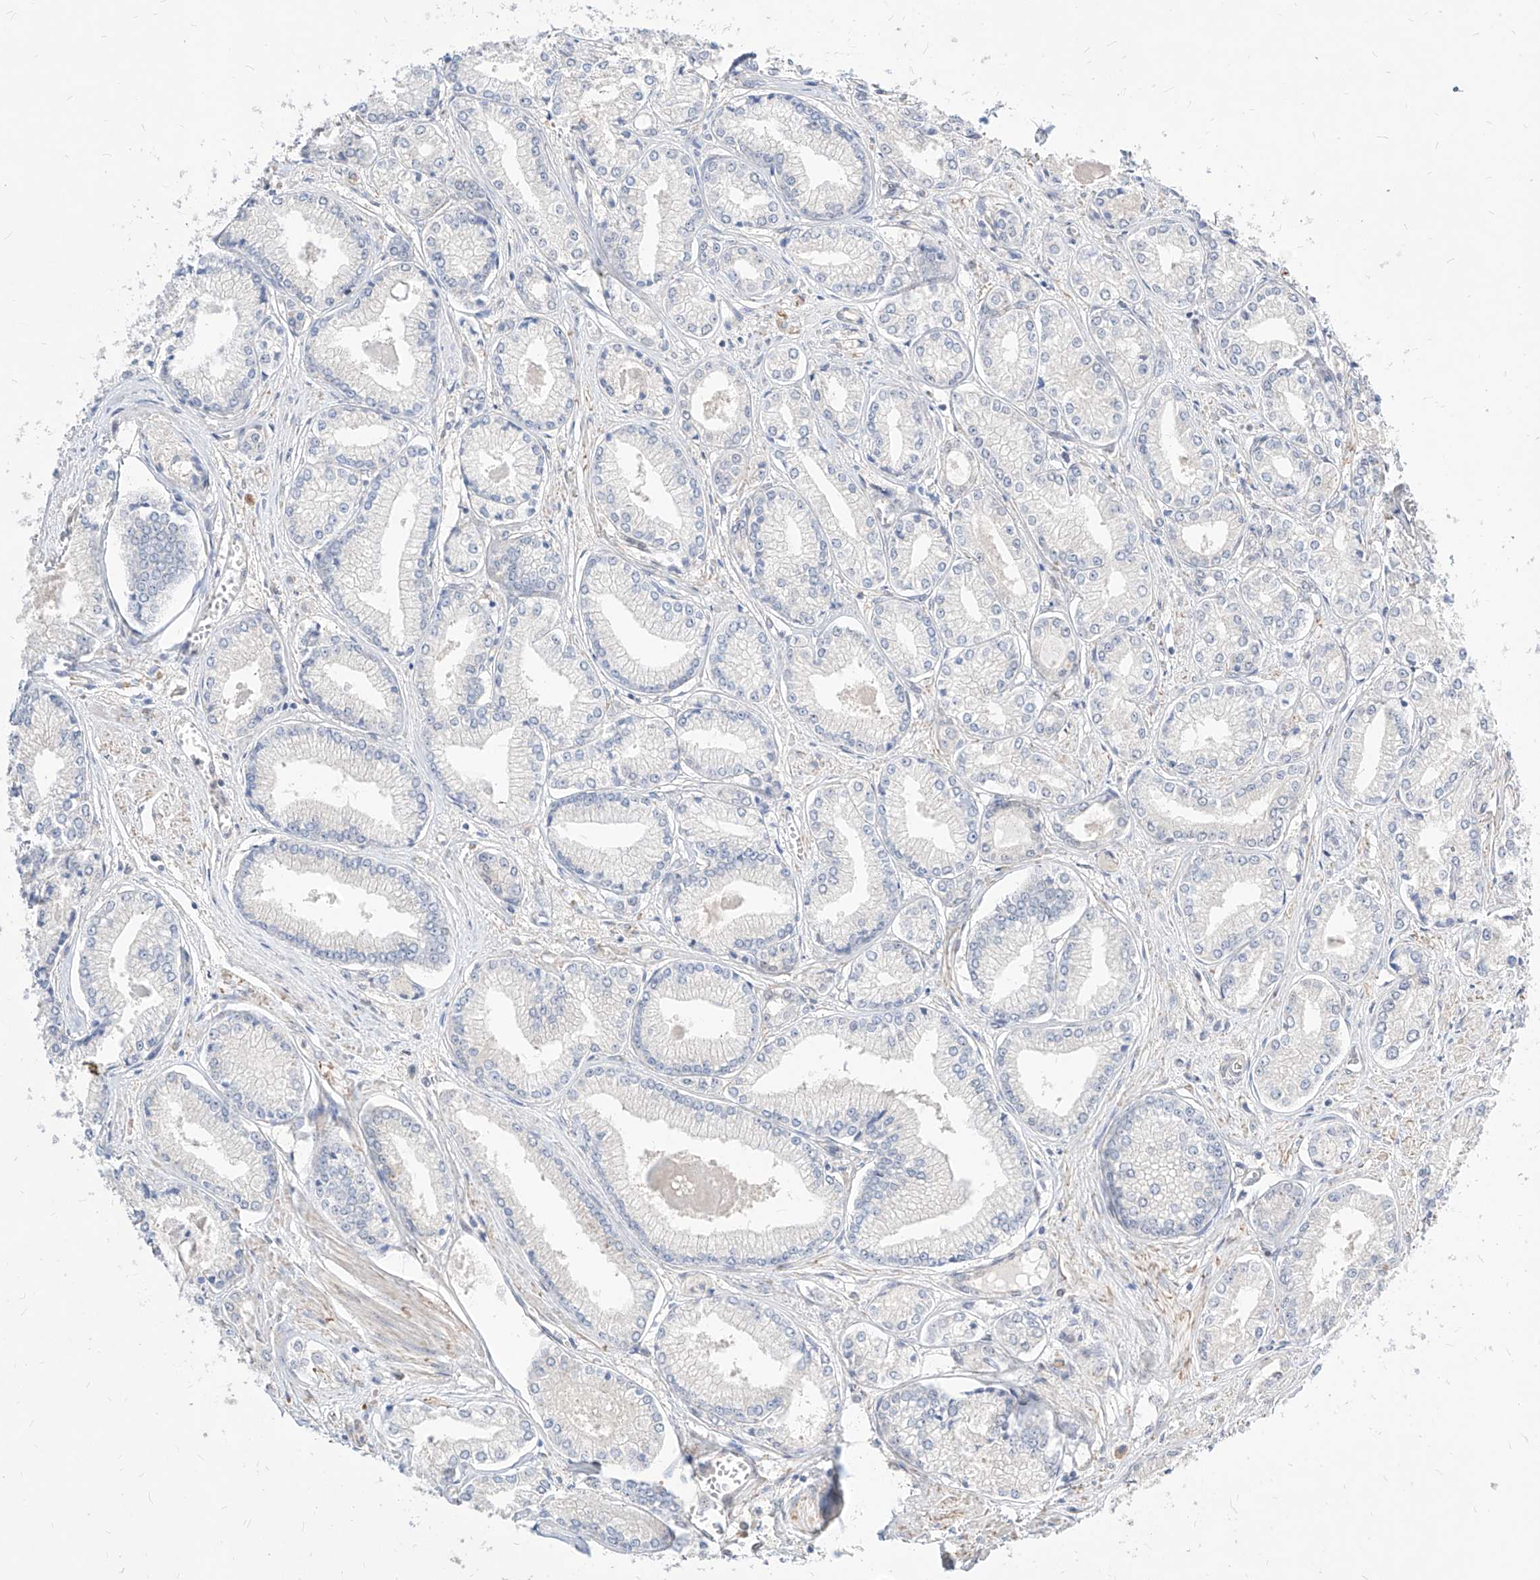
{"staining": {"intensity": "negative", "quantity": "none", "location": "none"}, "tissue": "prostate cancer", "cell_type": "Tumor cells", "image_type": "cancer", "snomed": [{"axis": "morphology", "description": "Adenocarcinoma, Low grade"}, {"axis": "topography", "description": "Prostate"}], "caption": "DAB immunohistochemical staining of human adenocarcinoma (low-grade) (prostate) shows no significant expression in tumor cells.", "gene": "TSNAX", "patient": {"sex": "male", "age": 60}}